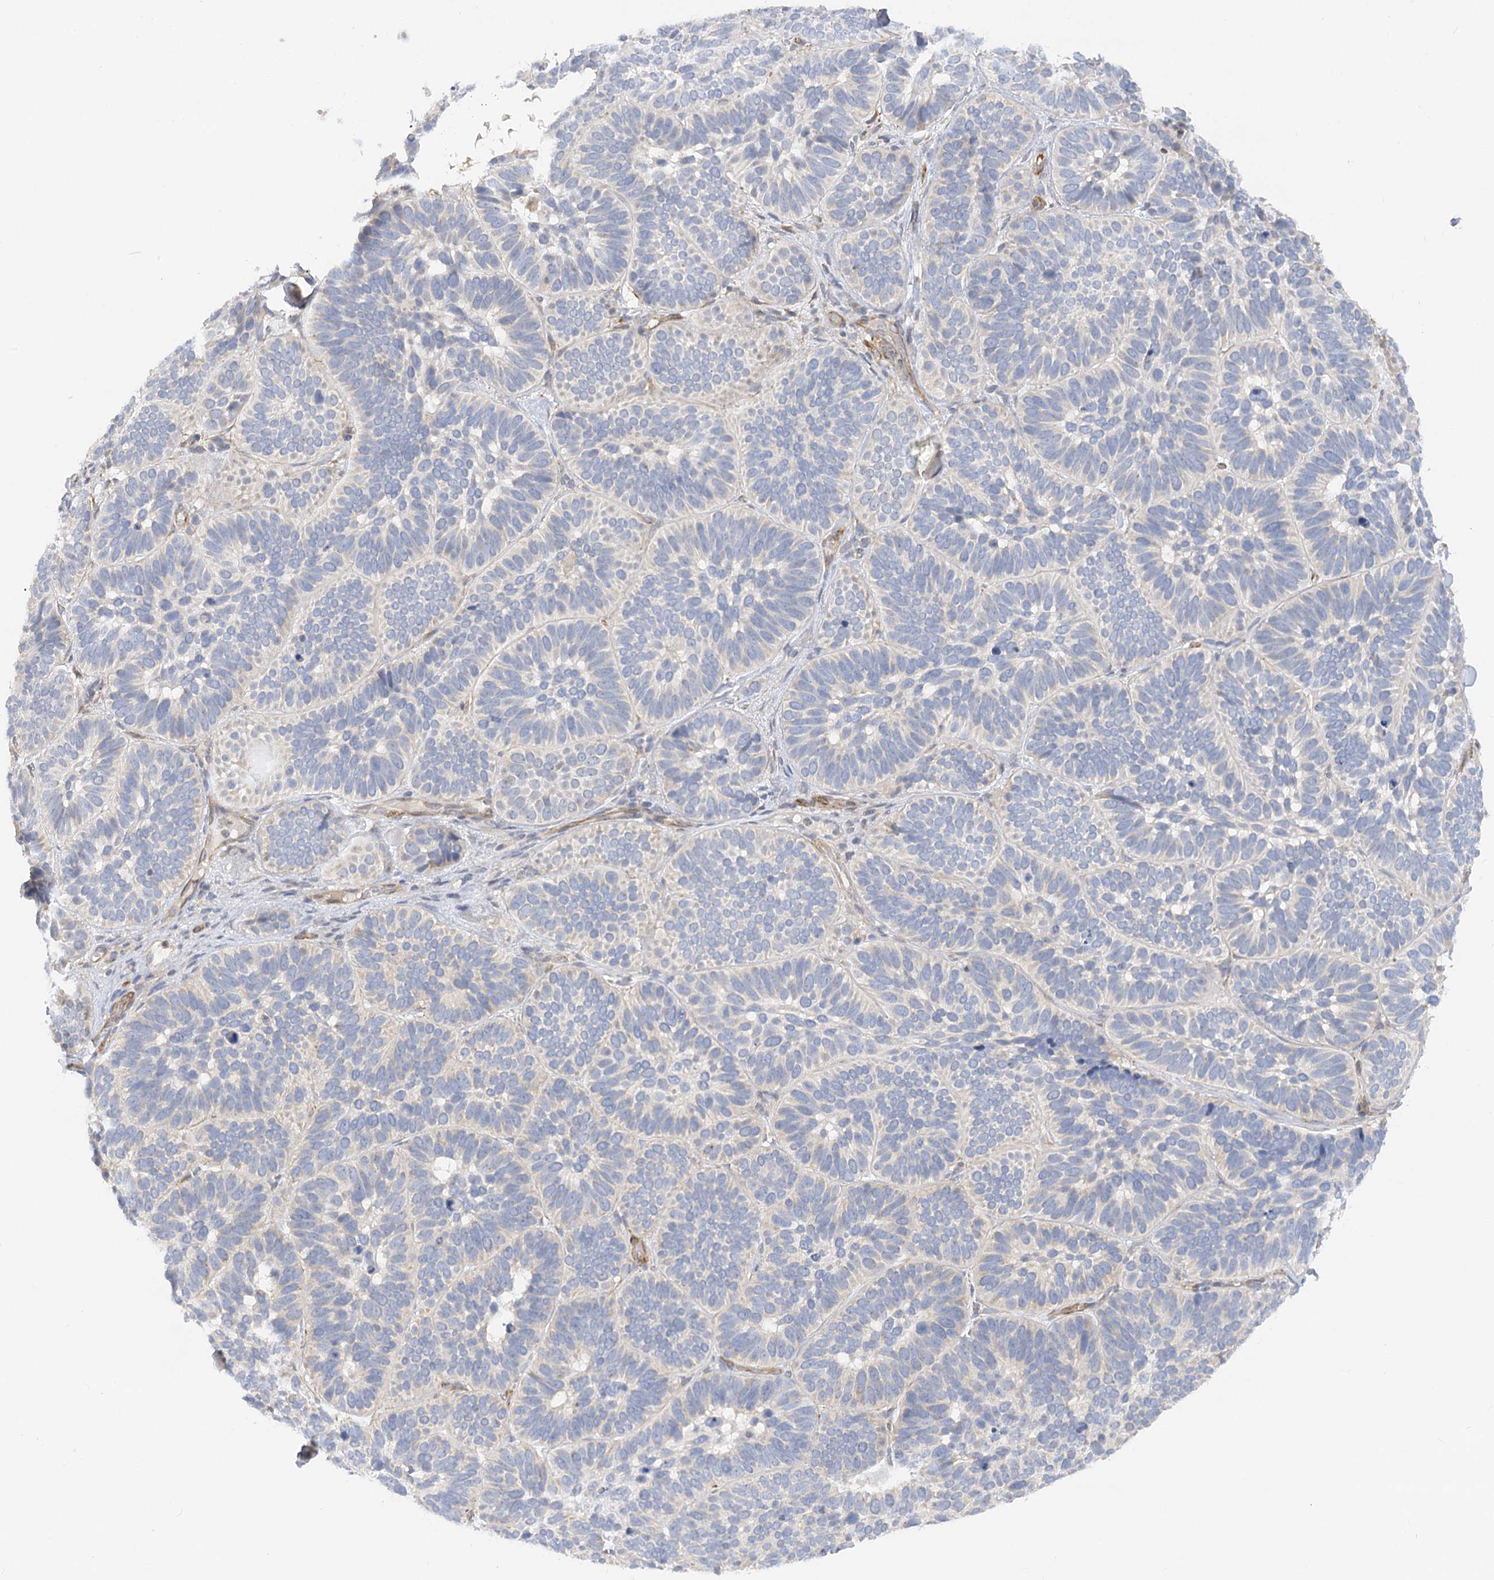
{"staining": {"intensity": "negative", "quantity": "none", "location": "none"}, "tissue": "skin cancer", "cell_type": "Tumor cells", "image_type": "cancer", "snomed": [{"axis": "morphology", "description": "Basal cell carcinoma"}, {"axis": "topography", "description": "Skin"}], "caption": "Skin cancer was stained to show a protein in brown. There is no significant positivity in tumor cells.", "gene": "NELL2", "patient": {"sex": "male", "age": 62}}